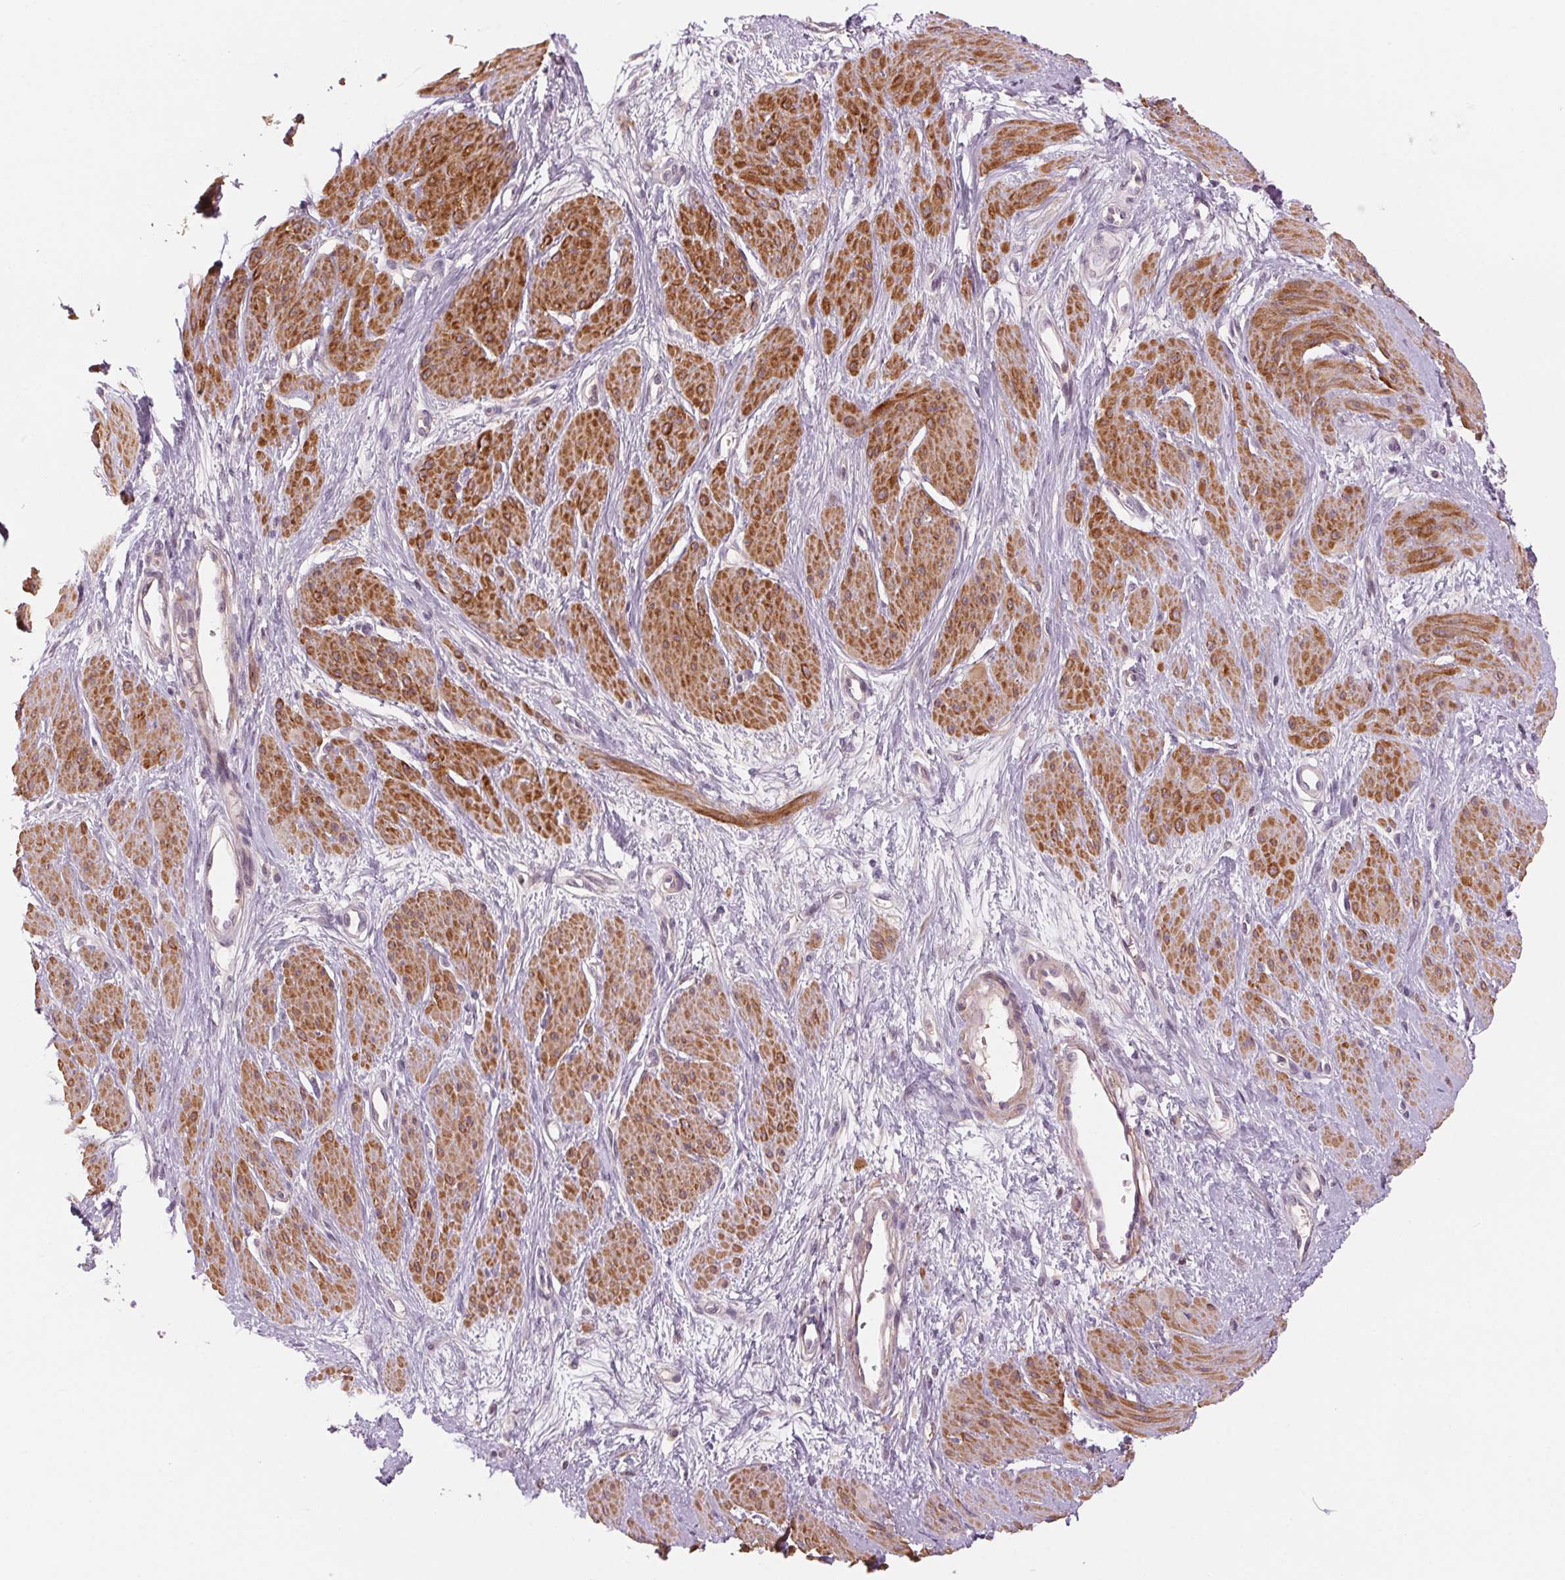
{"staining": {"intensity": "moderate", "quantity": ">75%", "location": "cytoplasmic/membranous"}, "tissue": "smooth muscle", "cell_type": "Smooth muscle cells", "image_type": "normal", "snomed": [{"axis": "morphology", "description": "Normal tissue, NOS"}, {"axis": "topography", "description": "Smooth muscle"}, {"axis": "topography", "description": "Uterus"}], "caption": "Protein staining exhibits moderate cytoplasmic/membranous staining in about >75% of smooth muscle cells in benign smooth muscle.", "gene": "HHLA2", "patient": {"sex": "female", "age": 39}}